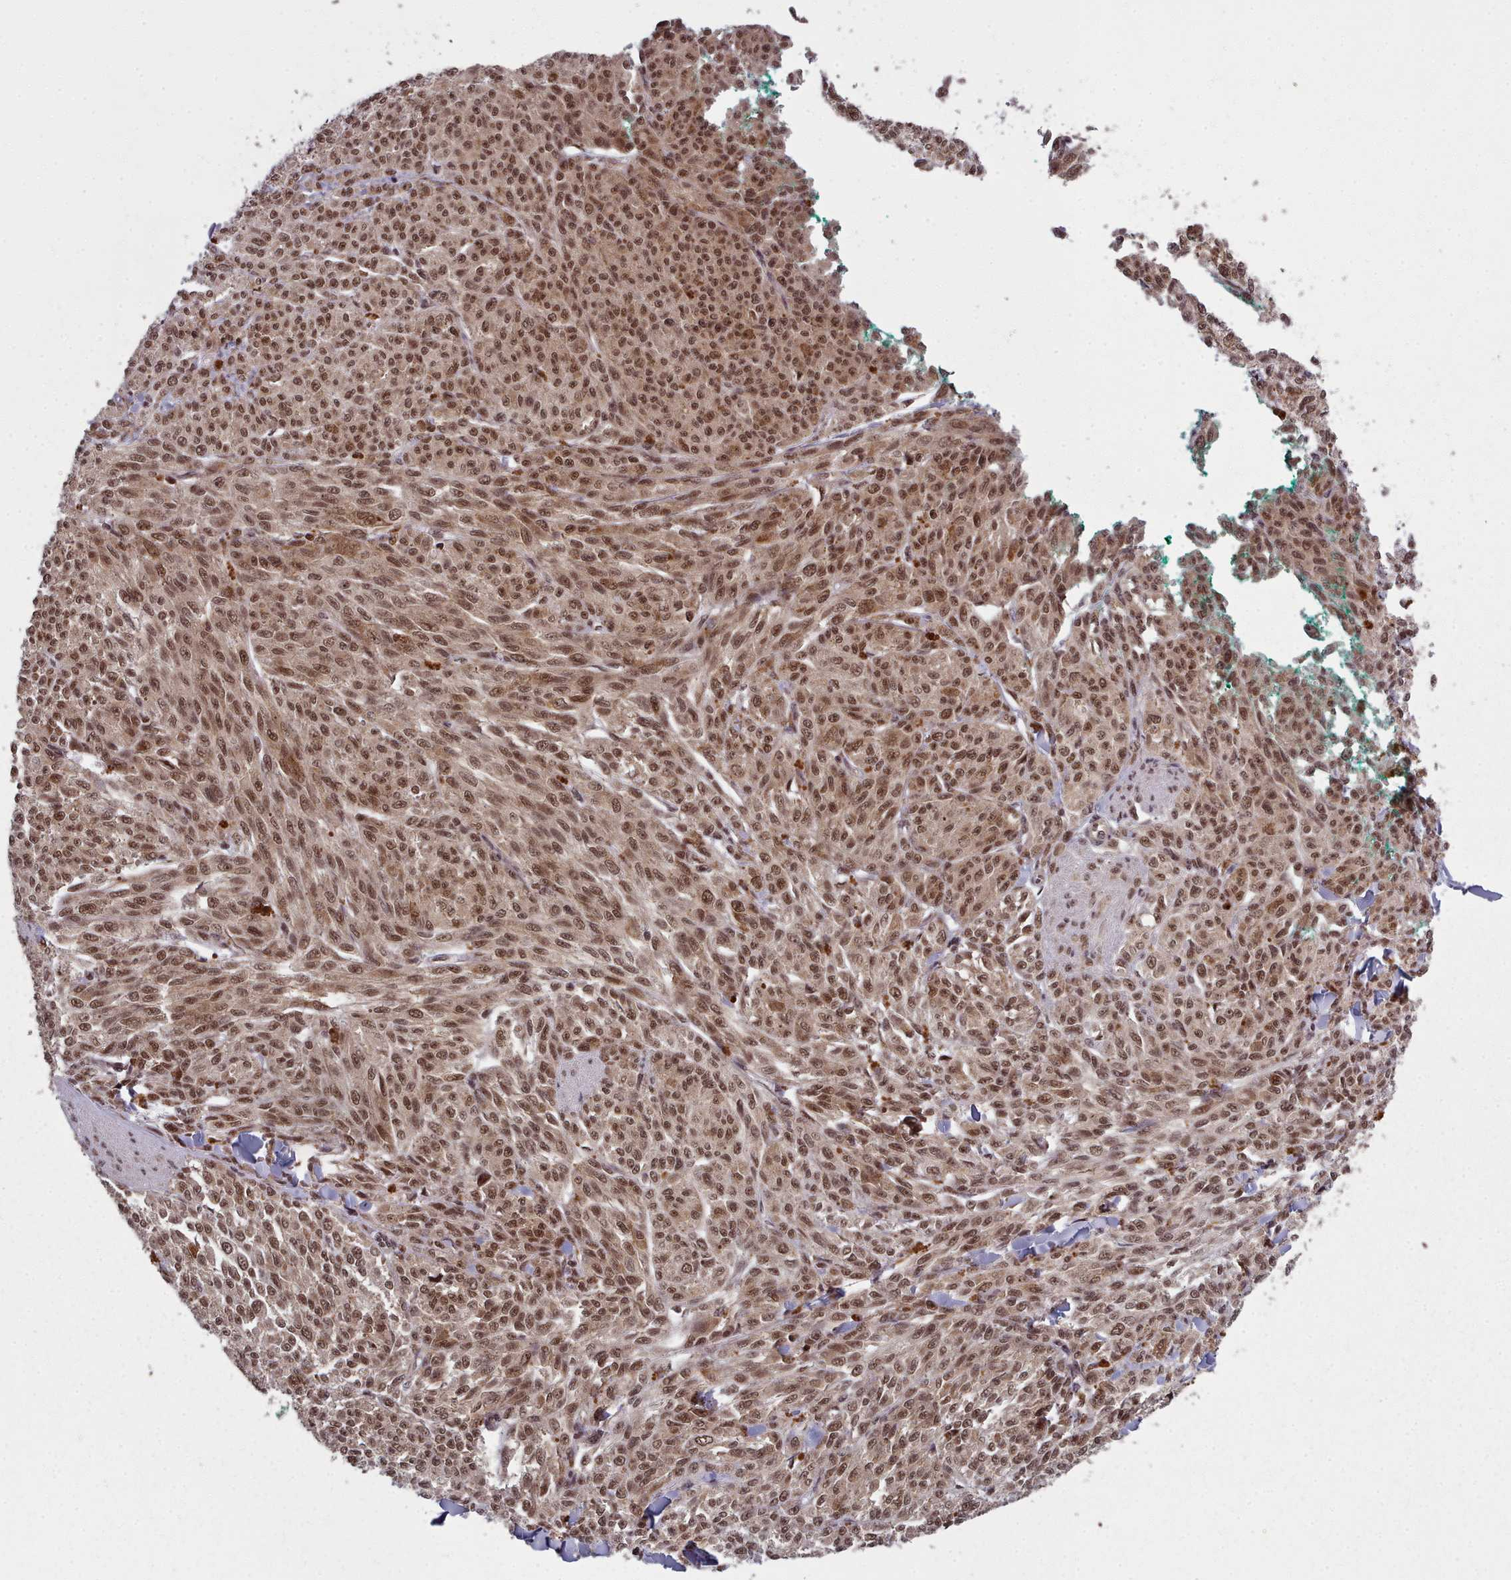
{"staining": {"intensity": "moderate", "quantity": ">75%", "location": "nuclear"}, "tissue": "melanoma", "cell_type": "Tumor cells", "image_type": "cancer", "snomed": [{"axis": "morphology", "description": "Malignant melanoma, NOS"}, {"axis": "topography", "description": "Skin"}], "caption": "Melanoma stained for a protein (brown) exhibits moderate nuclear positive positivity in approximately >75% of tumor cells.", "gene": "DHX8", "patient": {"sex": "female", "age": 52}}